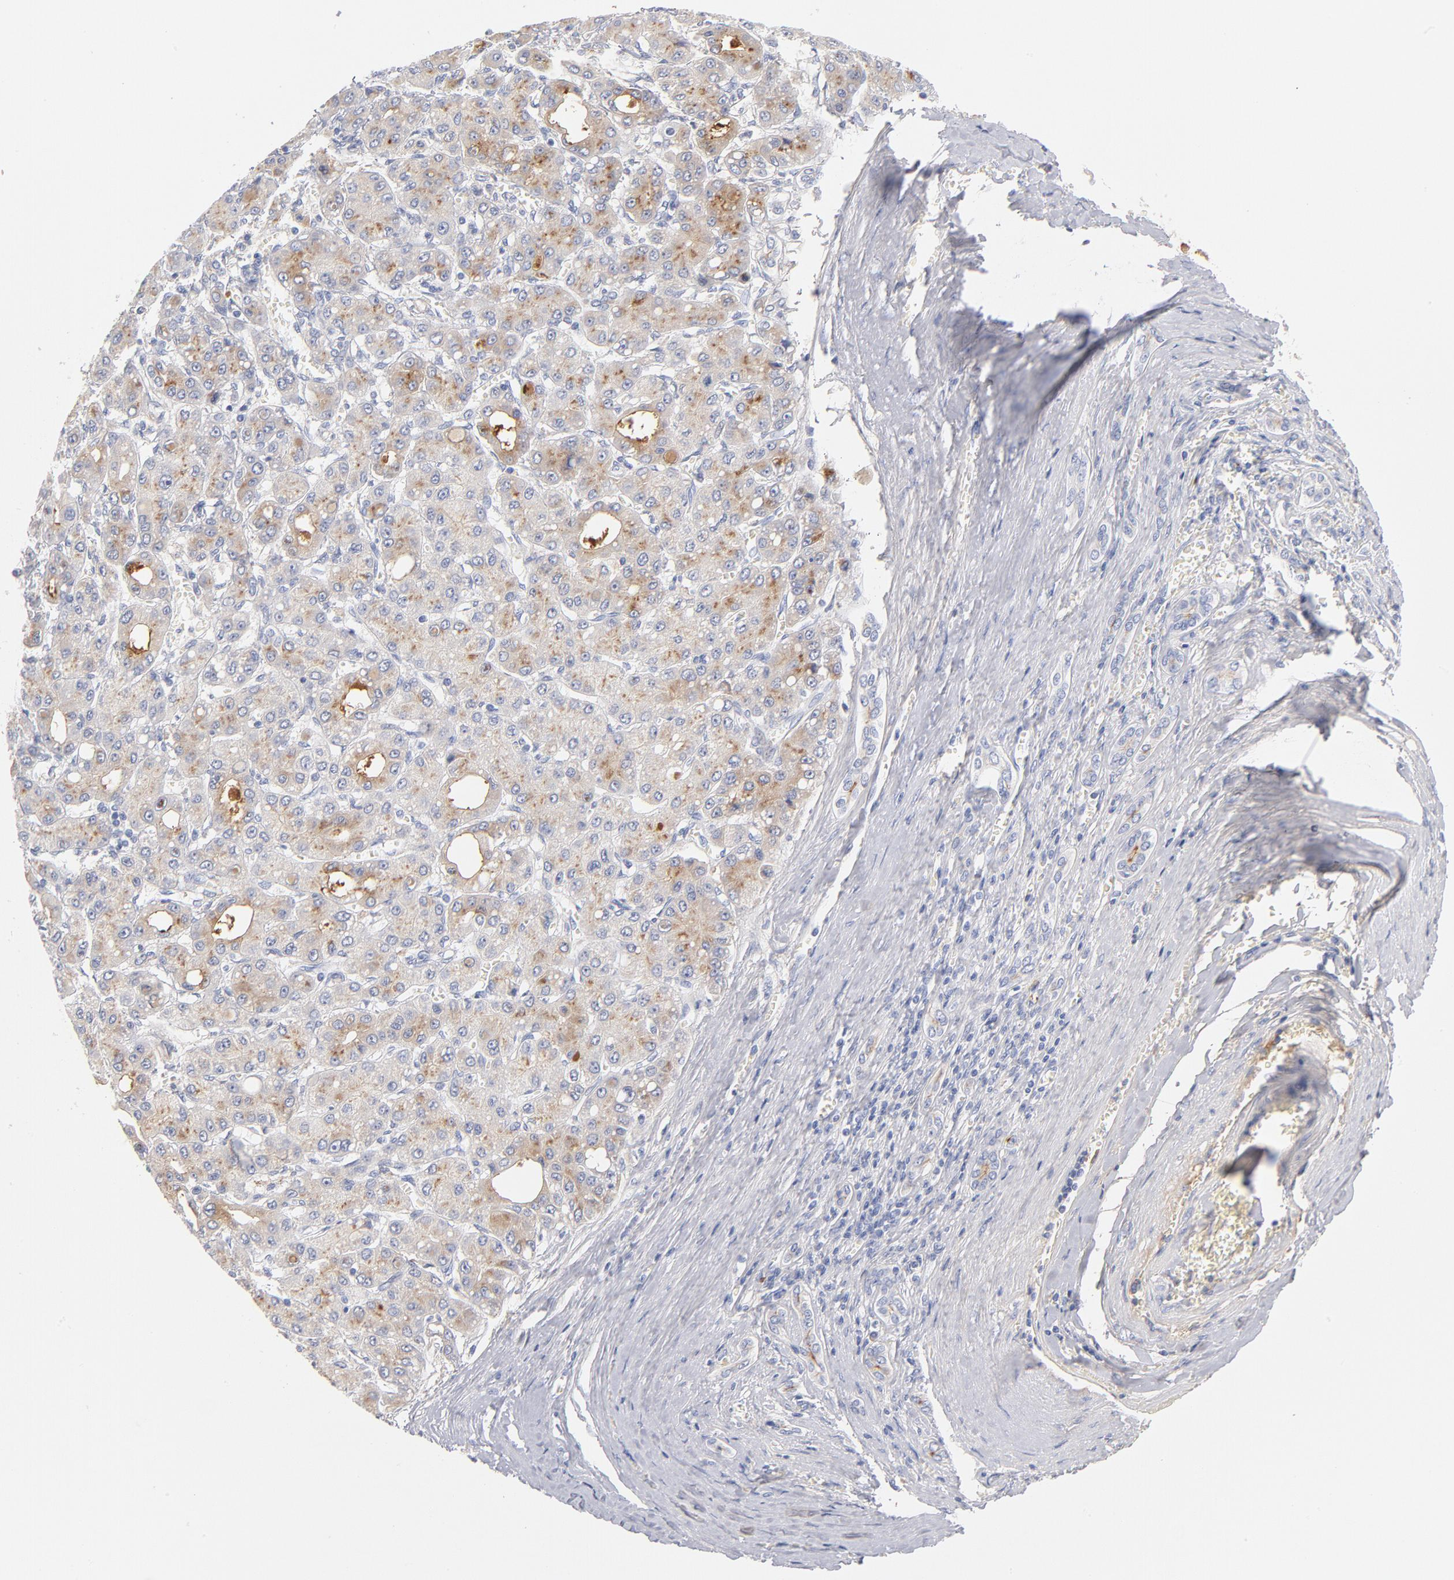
{"staining": {"intensity": "weak", "quantity": "25%-75%", "location": "cytoplasmic/membranous"}, "tissue": "liver cancer", "cell_type": "Tumor cells", "image_type": "cancer", "snomed": [{"axis": "morphology", "description": "Carcinoma, Hepatocellular, NOS"}, {"axis": "topography", "description": "Liver"}], "caption": "Brown immunohistochemical staining in human liver hepatocellular carcinoma reveals weak cytoplasmic/membranous positivity in approximately 25%-75% of tumor cells.", "gene": "C3", "patient": {"sex": "male", "age": 69}}